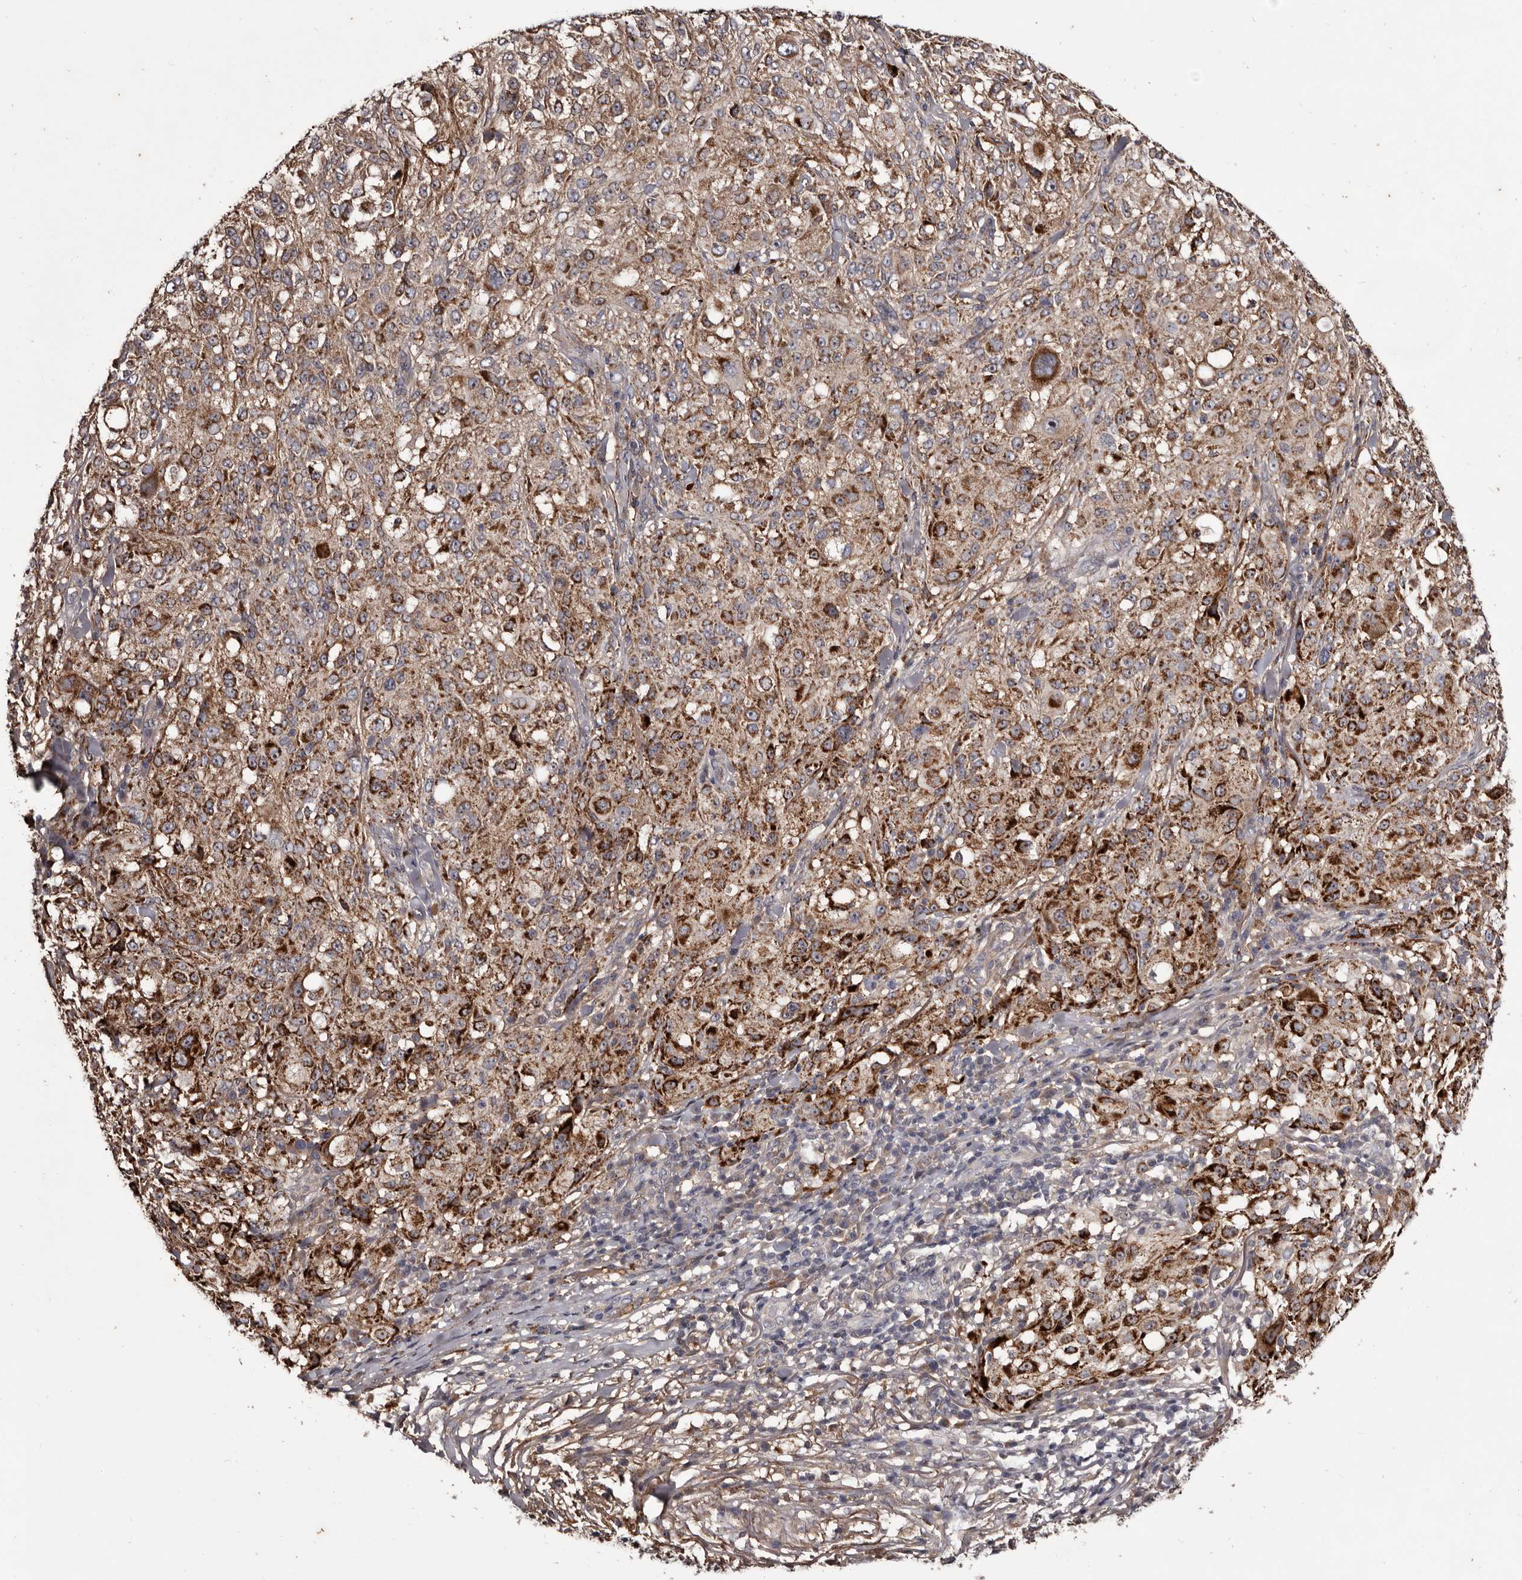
{"staining": {"intensity": "weak", "quantity": ">75%", "location": "cytoplasmic/membranous"}, "tissue": "melanoma", "cell_type": "Tumor cells", "image_type": "cancer", "snomed": [{"axis": "morphology", "description": "Necrosis, NOS"}, {"axis": "morphology", "description": "Malignant melanoma, NOS"}, {"axis": "topography", "description": "Skin"}], "caption": "Immunohistochemical staining of human malignant melanoma reveals low levels of weak cytoplasmic/membranous expression in about >75% of tumor cells.", "gene": "CYP1B1", "patient": {"sex": "female", "age": 87}}